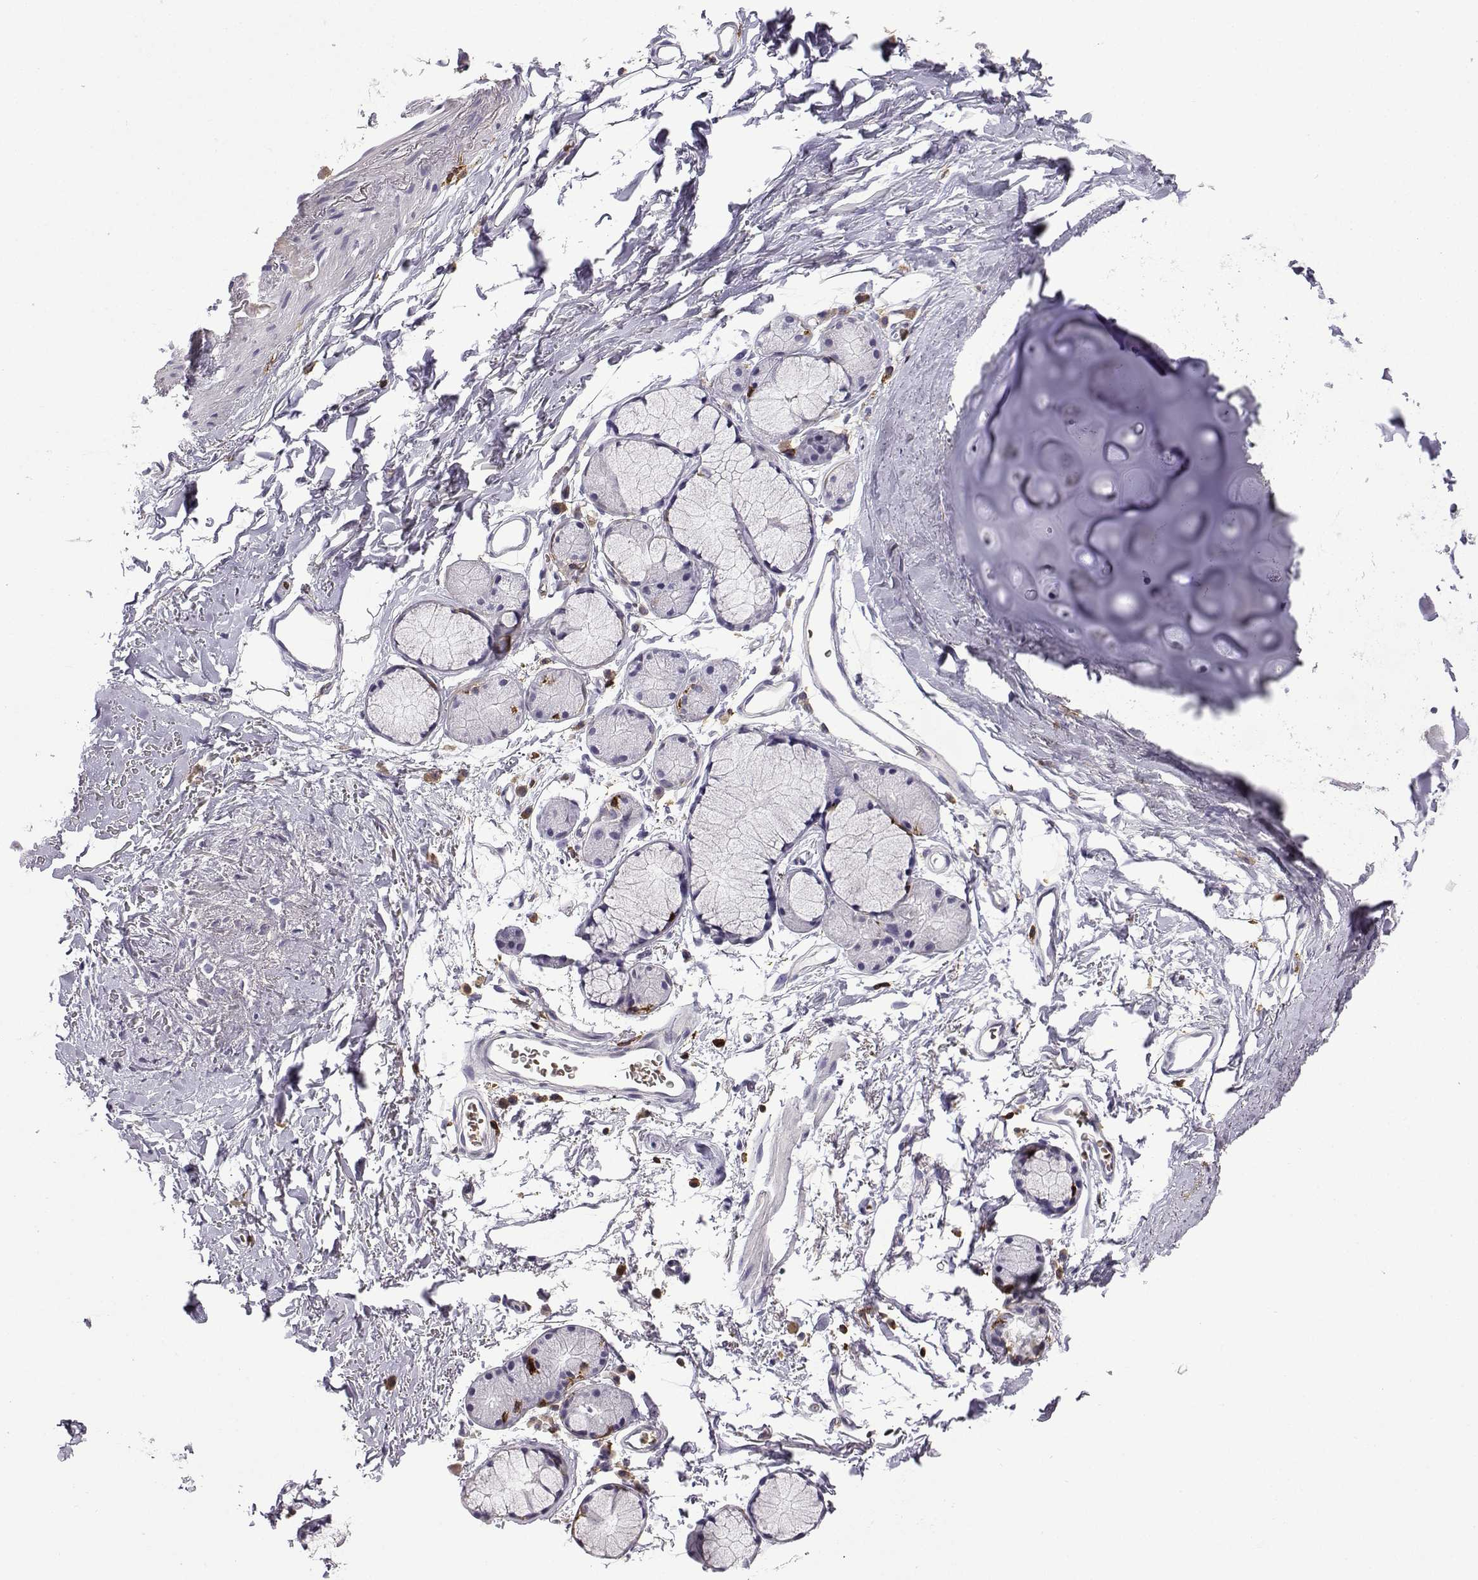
{"staining": {"intensity": "negative", "quantity": "none", "location": "none"}, "tissue": "adipose tissue", "cell_type": "Adipocytes", "image_type": "normal", "snomed": [{"axis": "morphology", "description": "Normal tissue, NOS"}, {"axis": "topography", "description": "Cartilage tissue"}, {"axis": "topography", "description": "Bronchus"}], "caption": "This histopathology image is of benign adipose tissue stained with IHC to label a protein in brown with the nuclei are counter-stained blue. There is no expression in adipocytes. (IHC, brightfield microscopy, high magnification).", "gene": "DOCK10", "patient": {"sex": "female", "age": 79}}